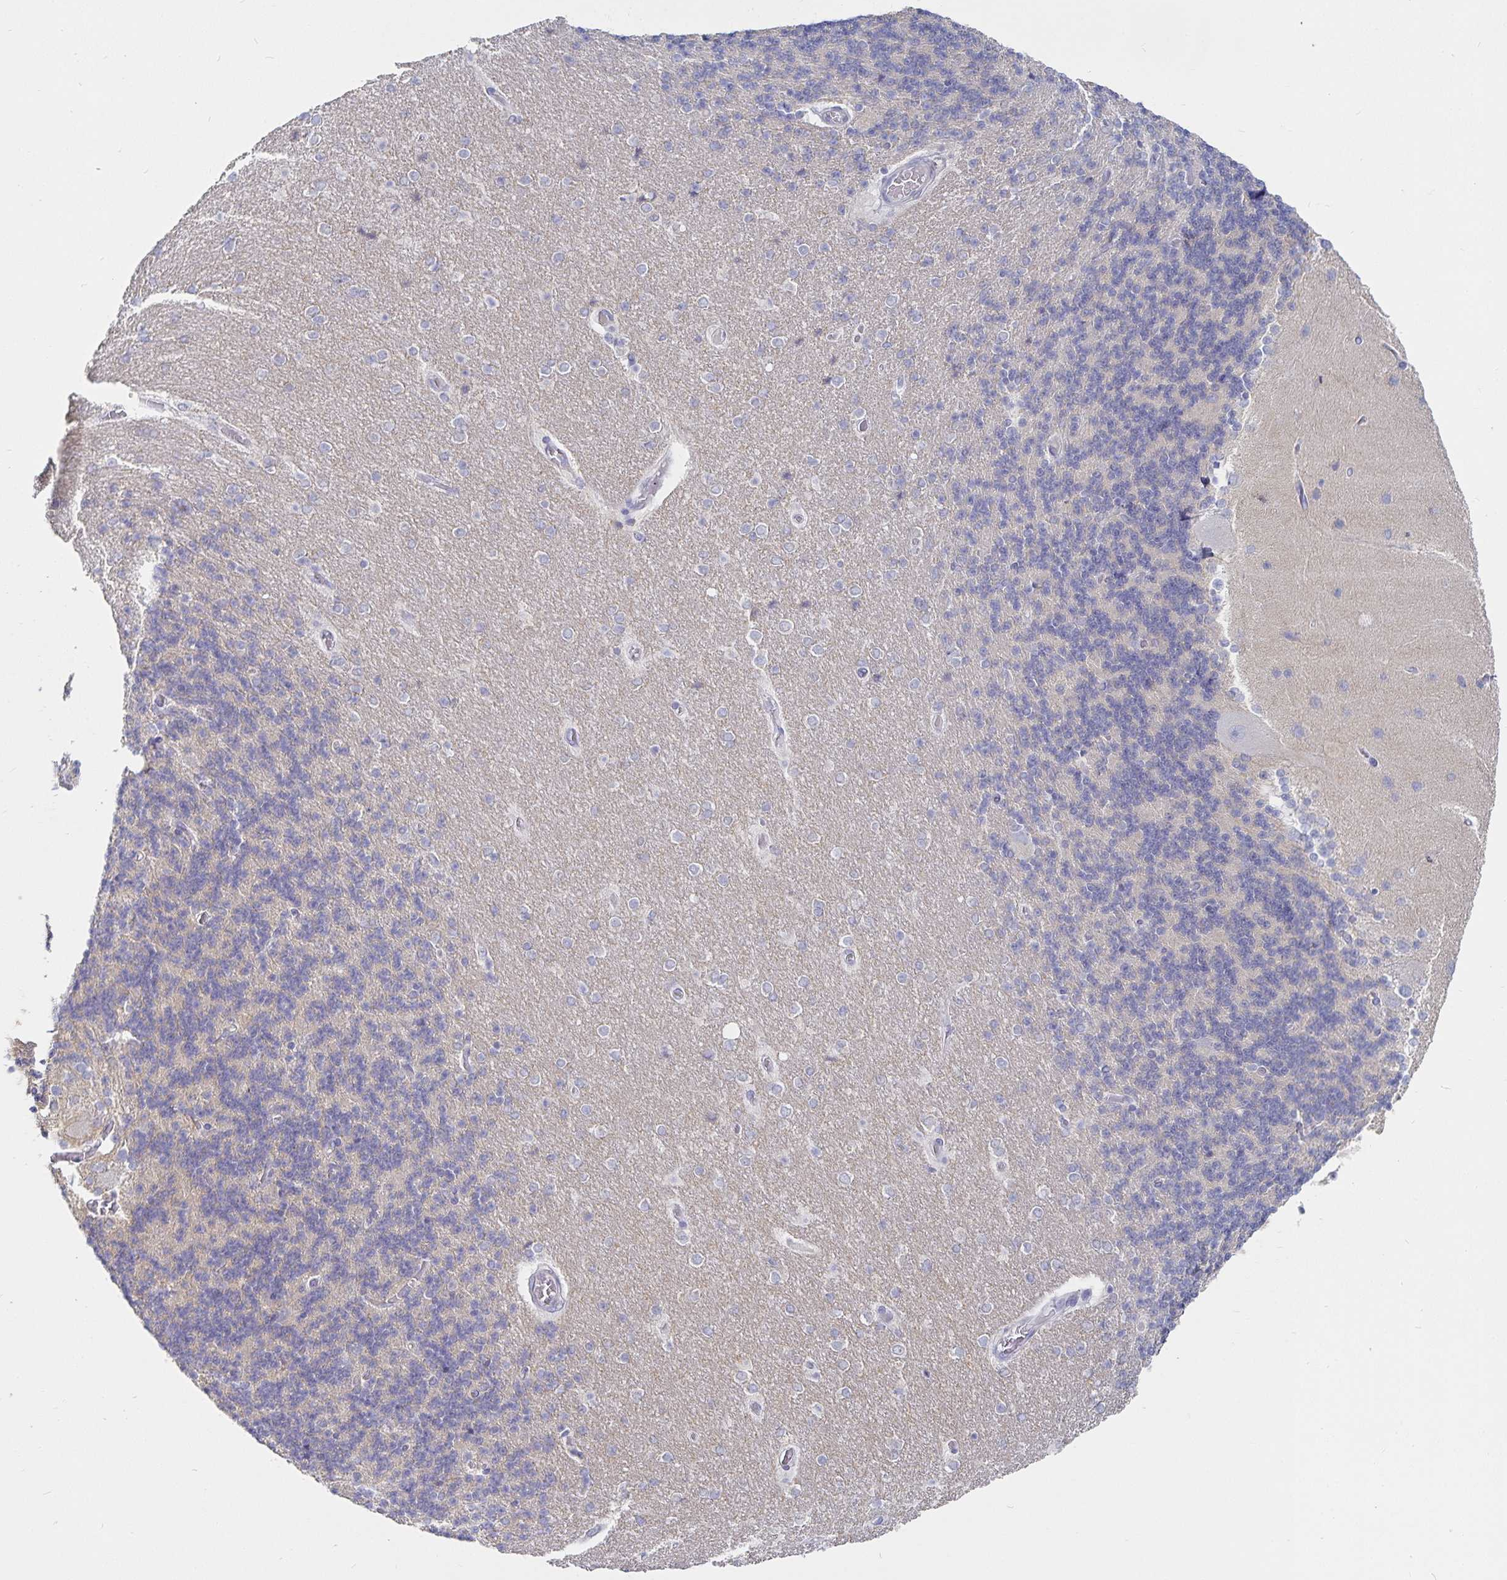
{"staining": {"intensity": "negative", "quantity": "none", "location": "none"}, "tissue": "cerebellum", "cell_type": "Cells in granular layer", "image_type": "normal", "snomed": [{"axis": "morphology", "description": "Normal tissue, NOS"}, {"axis": "topography", "description": "Cerebellum"}], "caption": "Cells in granular layer show no significant staining in normal cerebellum.", "gene": "SFTPA1", "patient": {"sex": "female", "age": 54}}